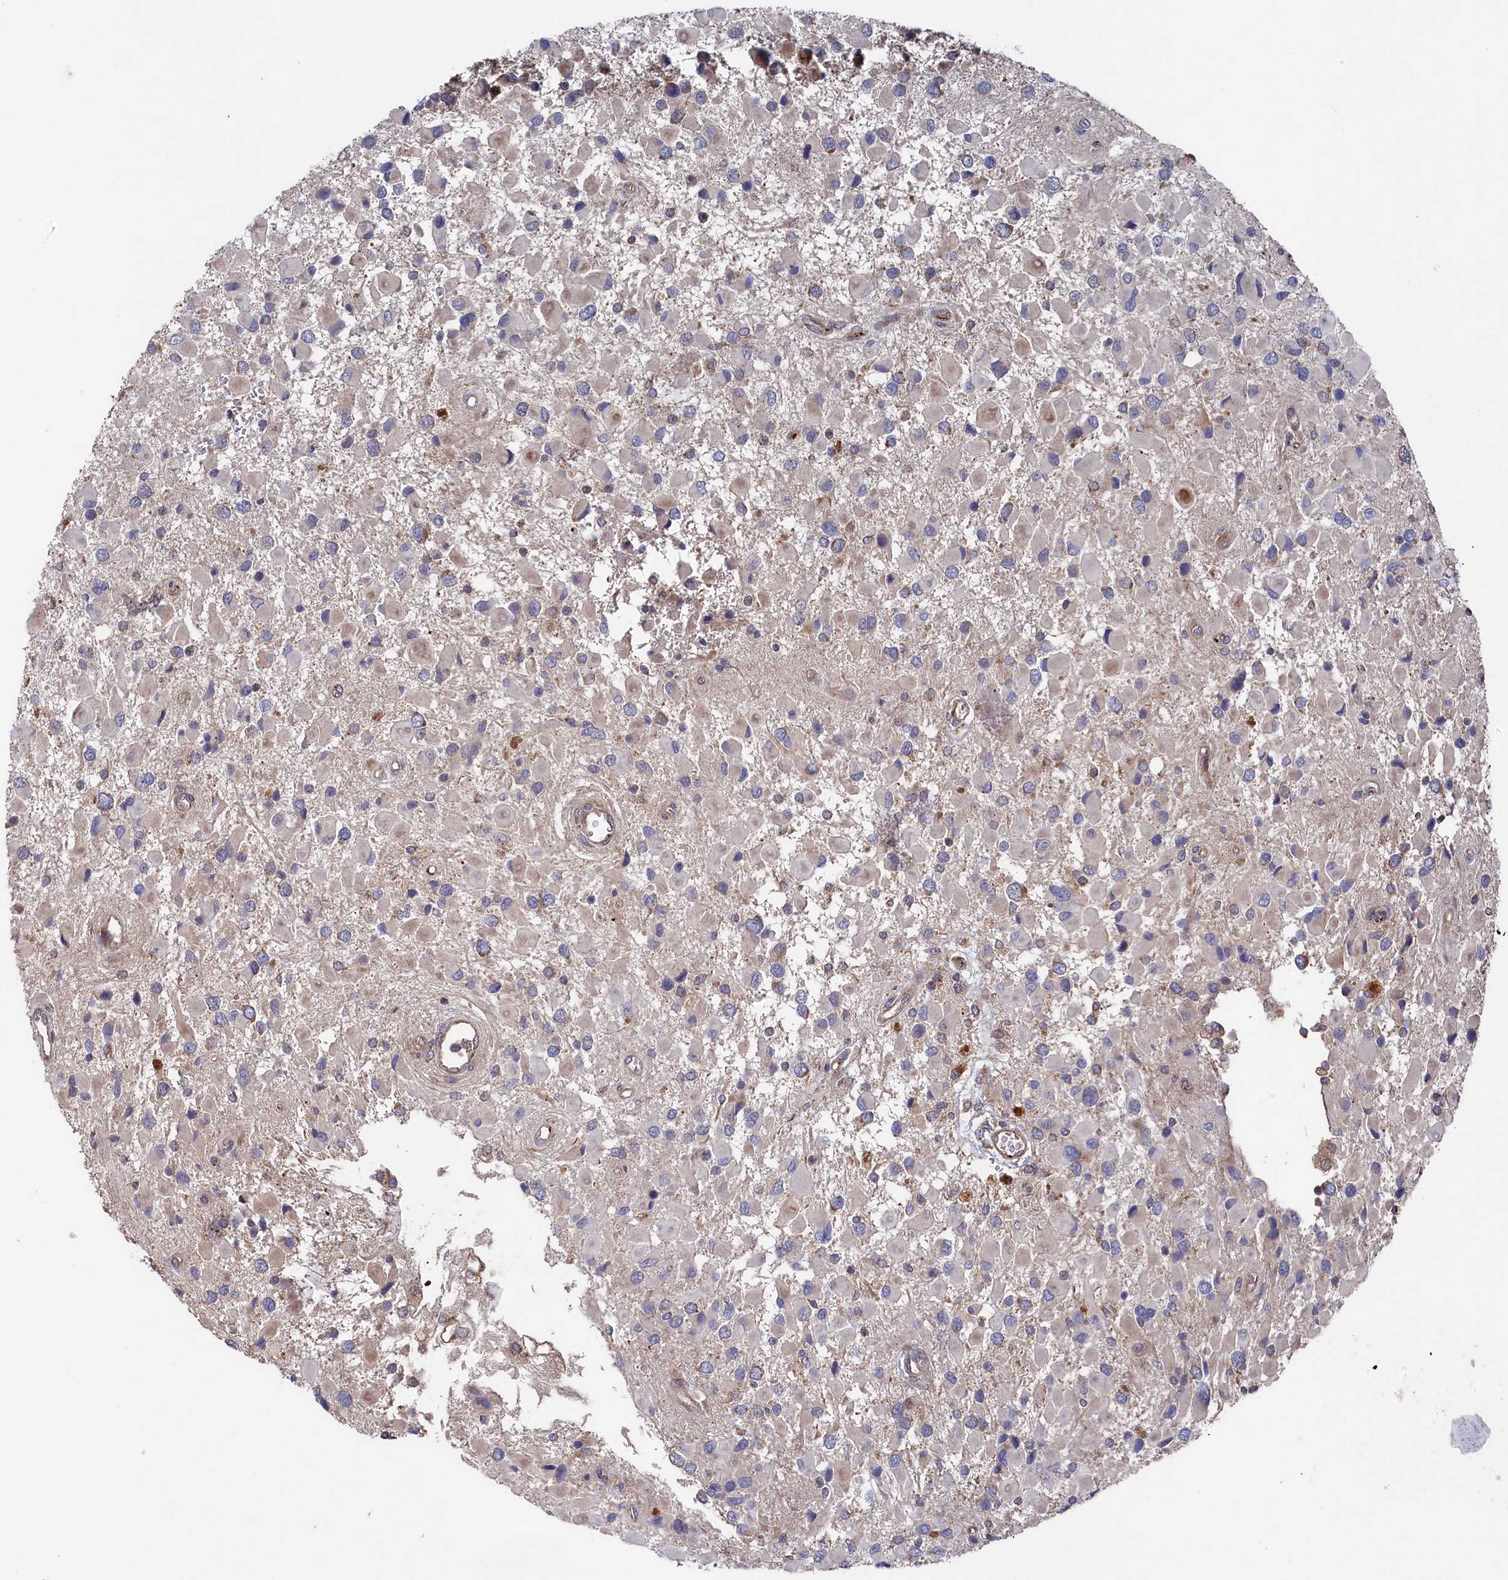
{"staining": {"intensity": "weak", "quantity": "<25%", "location": "cytoplasmic/membranous"}, "tissue": "glioma", "cell_type": "Tumor cells", "image_type": "cancer", "snomed": [{"axis": "morphology", "description": "Glioma, malignant, High grade"}, {"axis": "topography", "description": "Brain"}], "caption": "This is an immunohistochemistry (IHC) micrograph of human malignant glioma (high-grade). There is no positivity in tumor cells.", "gene": "SUPV3L1", "patient": {"sex": "male", "age": 53}}